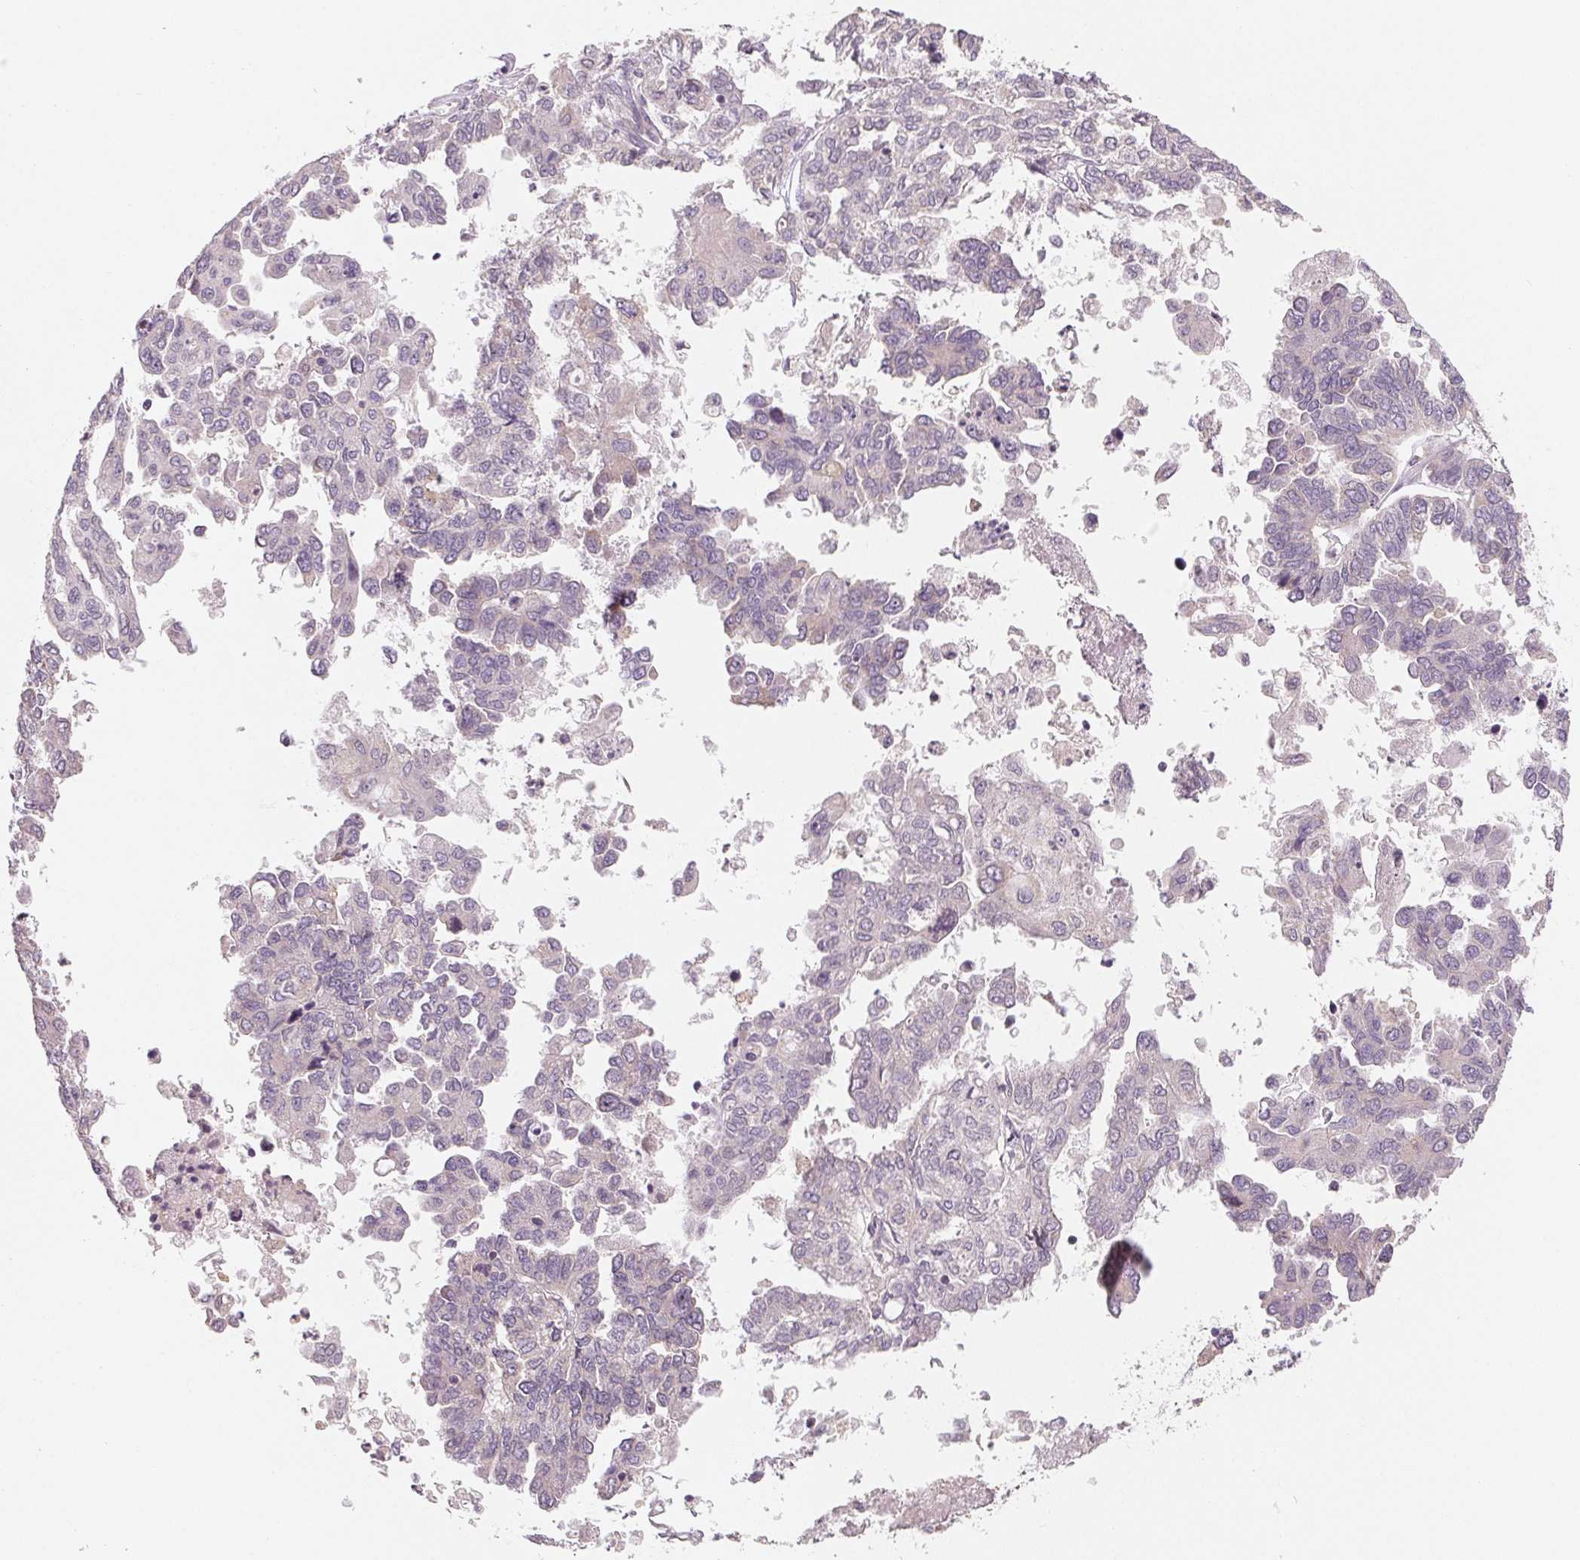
{"staining": {"intensity": "negative", "quantity": "none", "location": "none"}, "tissue": "ovarian cancer", "cell_type": "Tumor cells", "image_type": "cancer", "snomed": [{"axis": "morphology", "description": "Cystadenocarcinoma, serous, NOS"}, {"axis": "topography", "description": "Ovary"}], "caption": "Micrograph shows no significant protein positivity in tumor cells of ovarian serous cystadenocarcinoma.", "gene": "AQP8", "patient": {"sex": "female", "age": 53}}